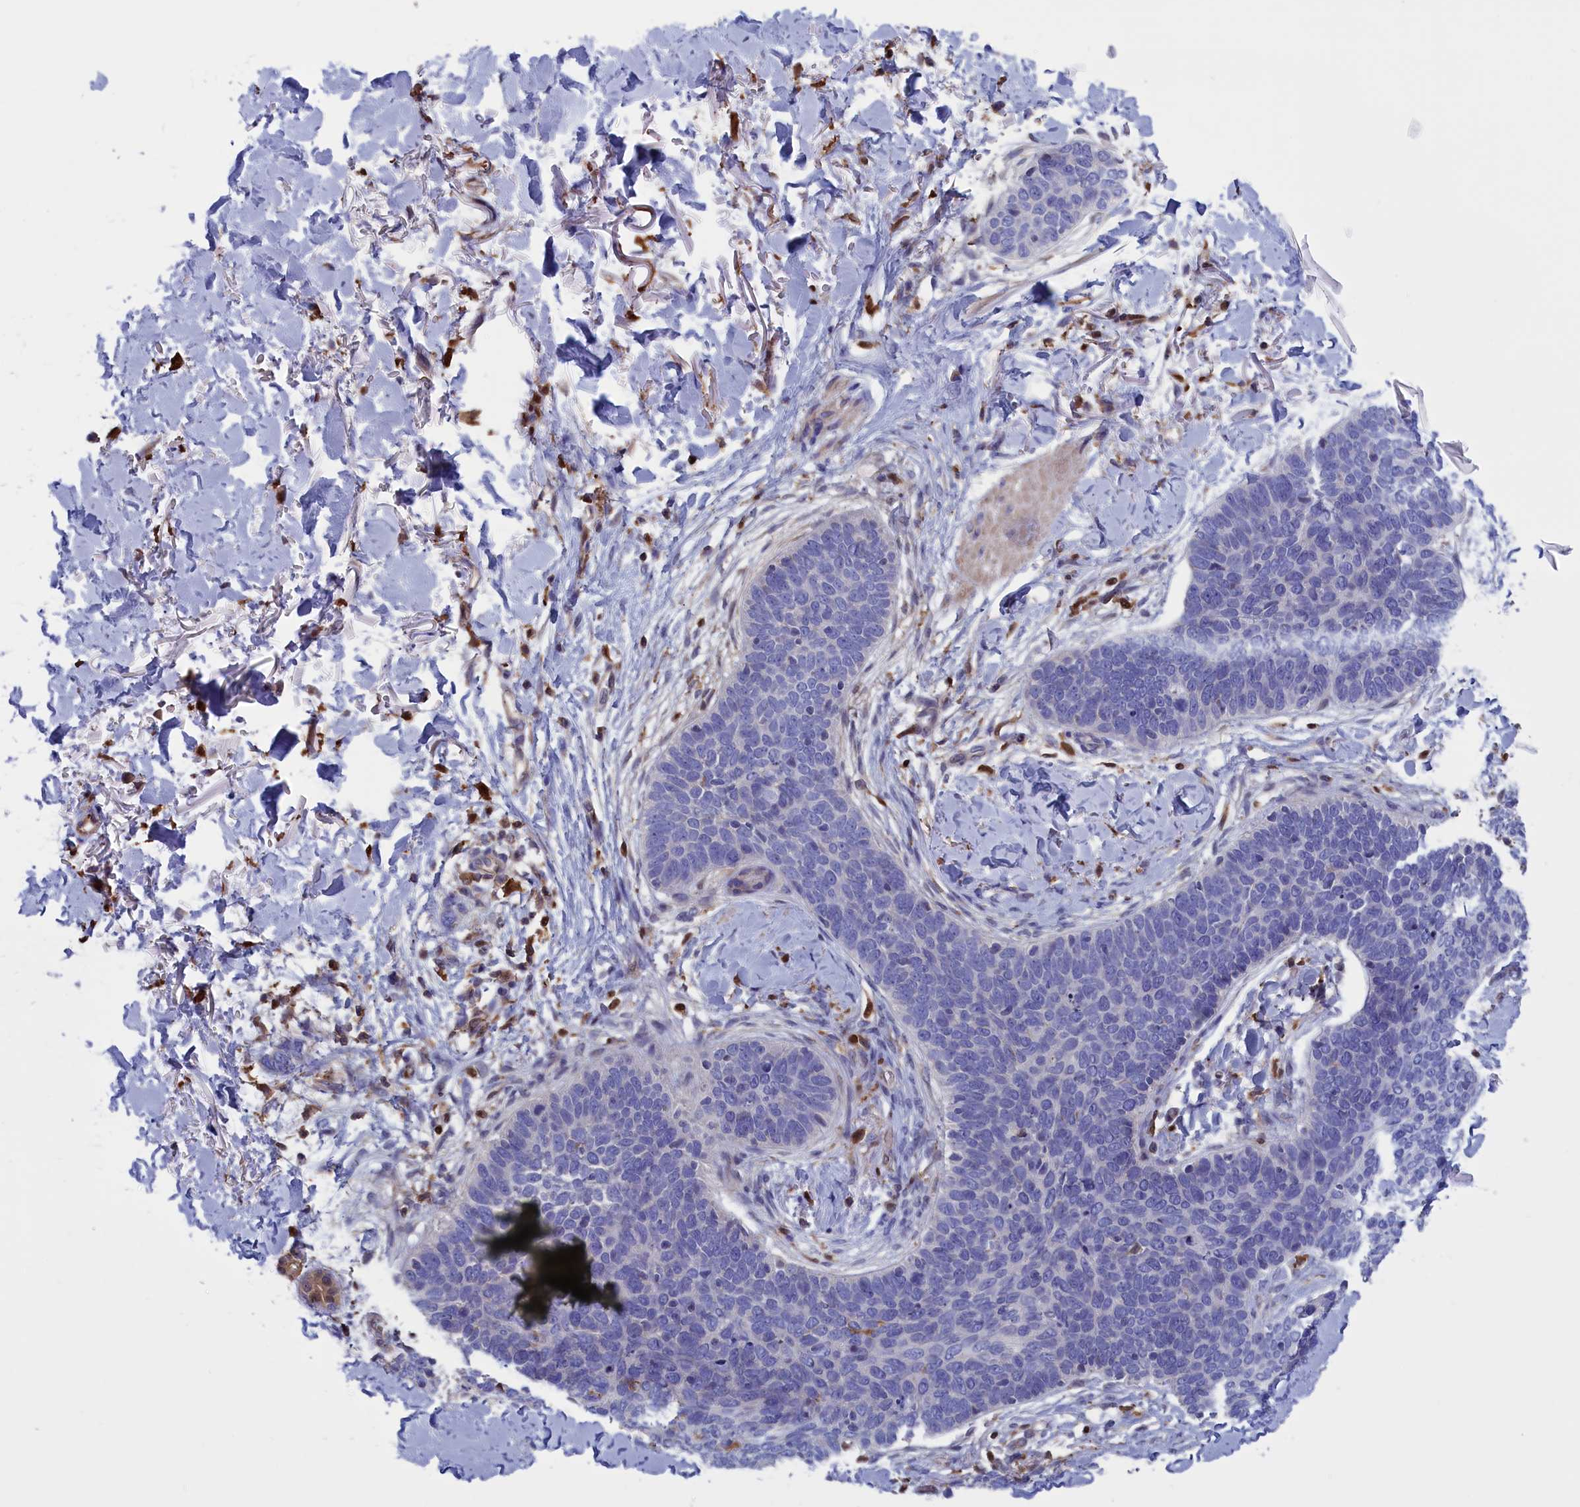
{"staining": {"intensity": "negative", "quantity": "none", "location": "none"}, "tissue": "skin cancer", "cell_type": "Tumor cells", "image_type": "cancer", "snomed": [{"axis": "morphology", "description": "Basal cell carcinoma"}, {"axis": "topography", "description": "Skin"}], "caption": "The histopathology image exhibits no staining of tumor cells in skin cancer.", "gene": "ARHGAP18", "patient": {"sex": "male", "age": 85}}